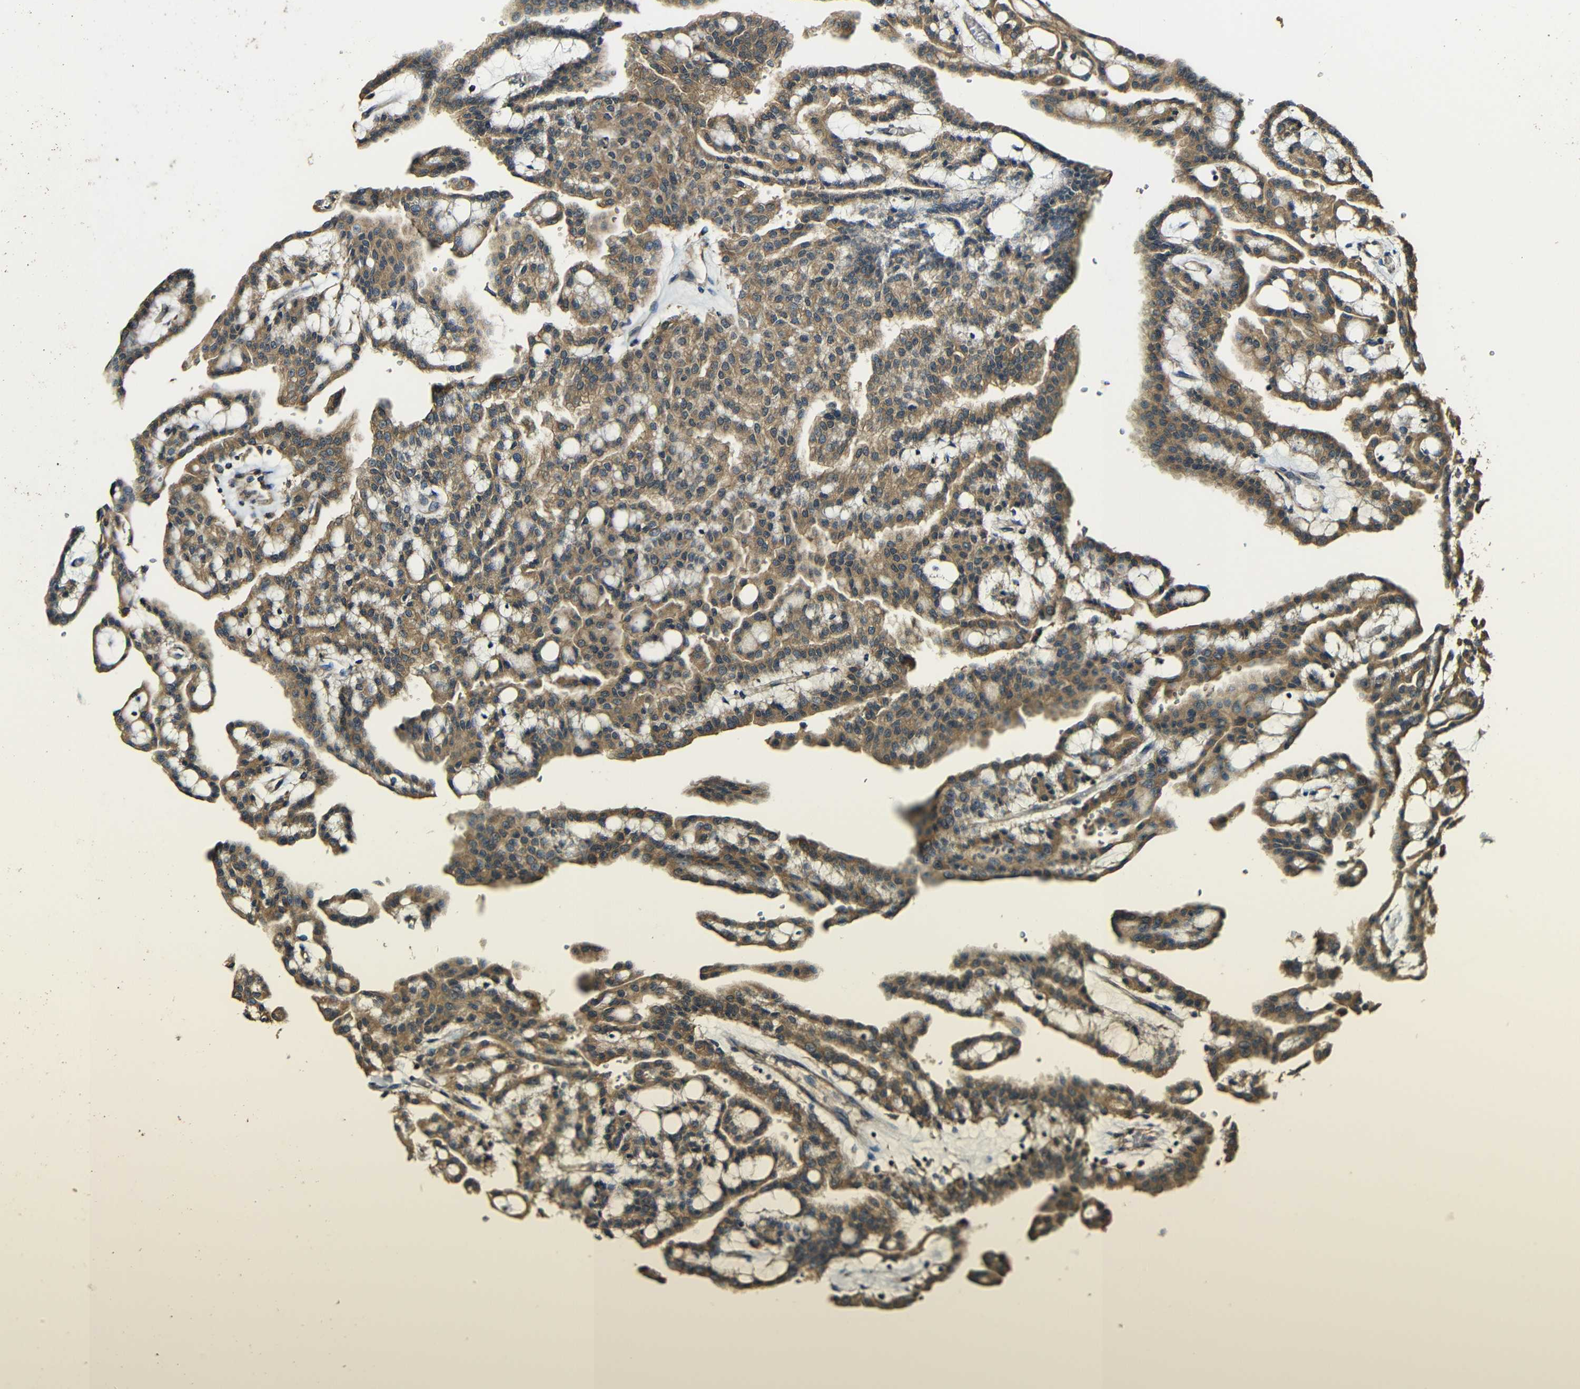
{"staining": {"intensity": "moderate", "quantity": ">75%", "location": "cytoplasmic/membranous"}, "tissue": "renal cancer", "cell_type": "Tumor cells", "image_type": "cancer", "snomed": [{"axis": "morphology", "description": "Adenocarcinoma, NOS"}, {"axis": "topography", "description": "Kidney"}], "caption": "Immunohistochemistry (DAB (3,3'-diaminobenzidine)) staining of renal cancer displays moderate cytoplasmic/membranous protein expression in about >75% of tumor cells. (Brightfield microscopy of DAB IHC at high magnification).", "gene": "CASP8", "patient": {"sex": "male", "age": 63}}